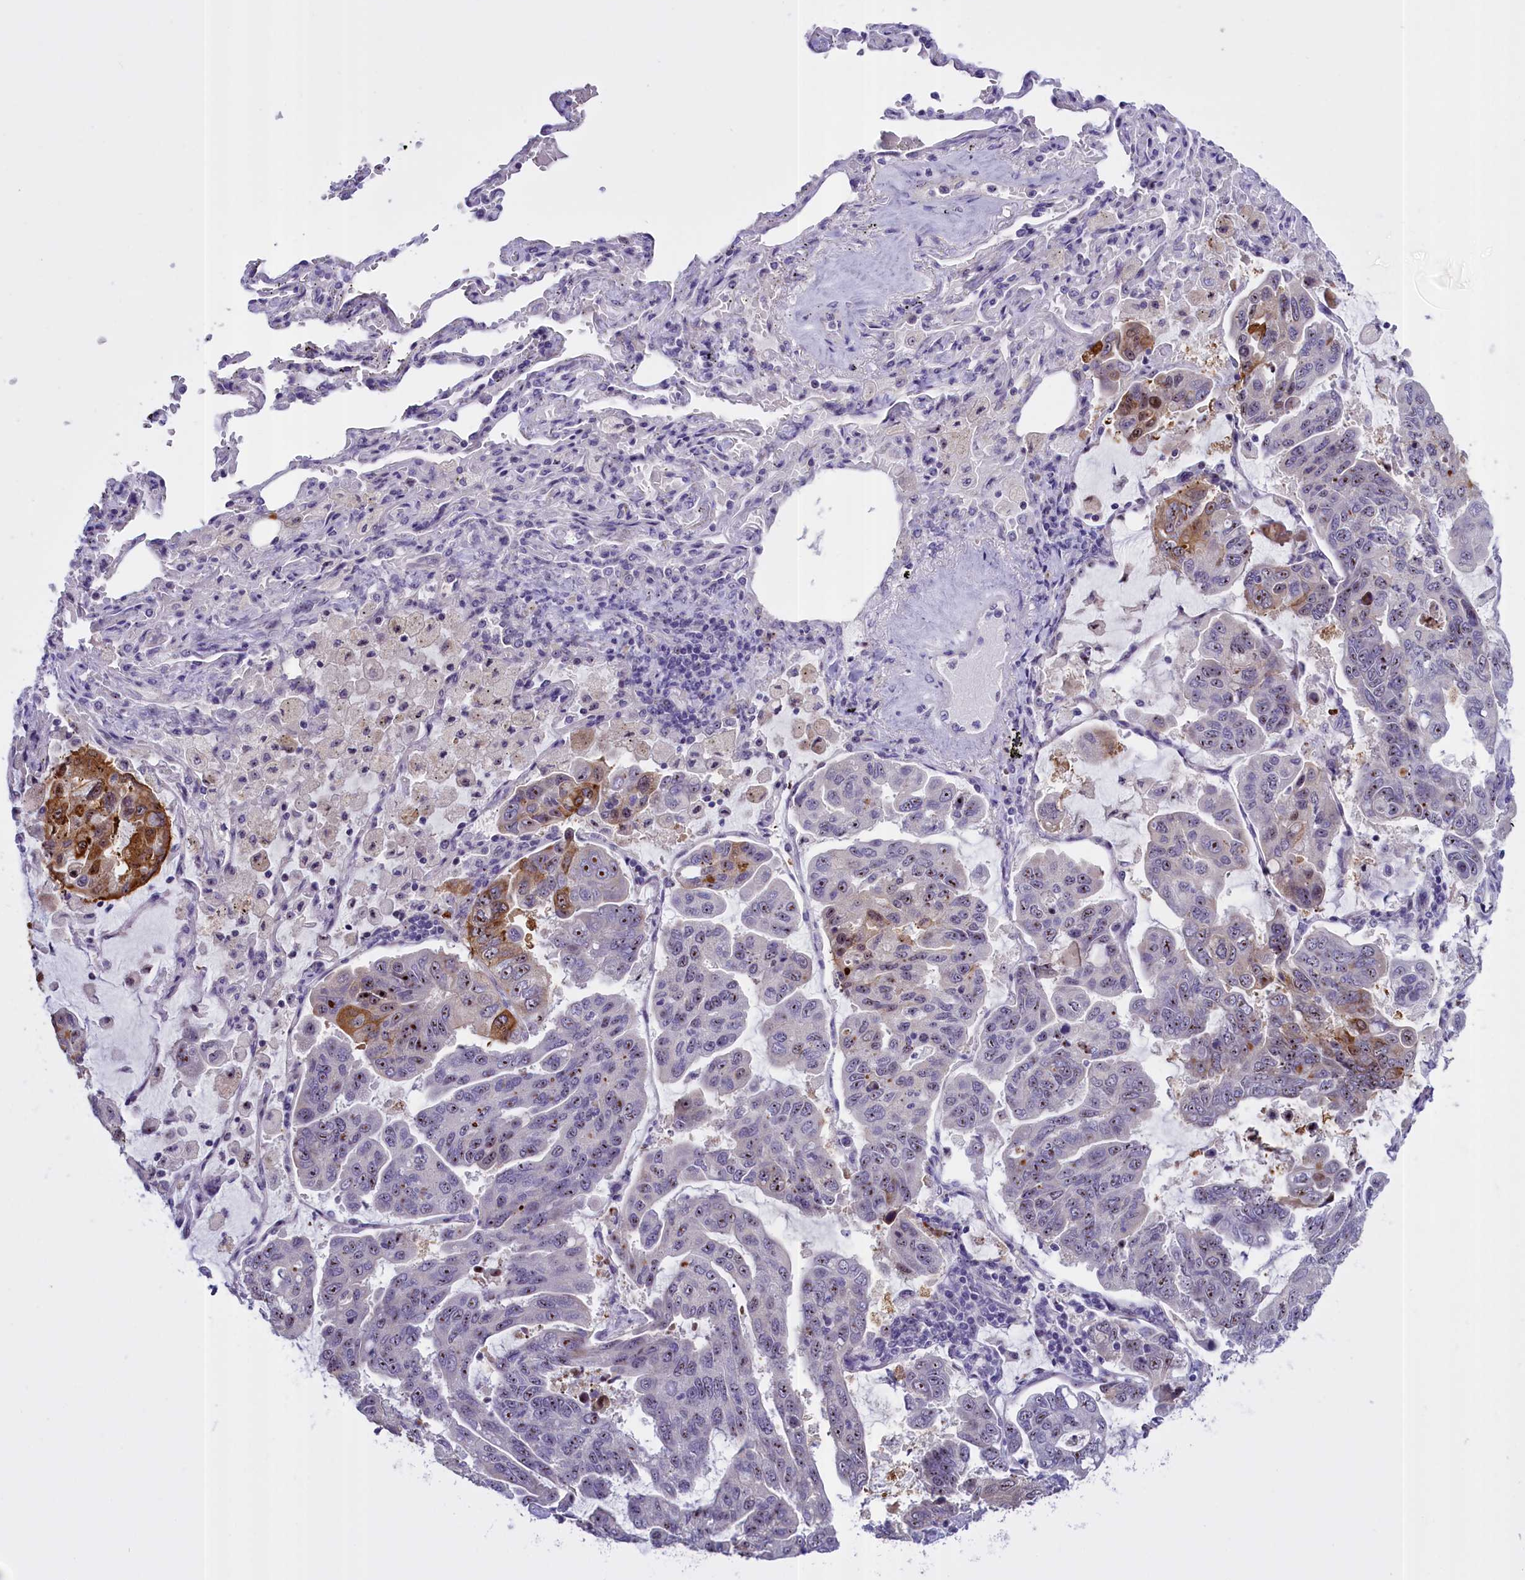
{"staining": {"intensity": "moderate", "quantity": "<25%", "location": "cytoplasmic/membranous,nuclear"}, "tissue": "lung cancer", "cell_type": "Tumor cells", "image_type": "cancer", "snomed": [{"axis": "morphology", "description": "Adenocarcinoma, NOS"}, {"axis": "topography", "description": "Lung"}], "caption": "Immunohistochemistry (IHC) image of human lung adenocarcinoma stained for a protein (brown), which displays low levels of moderate cytoplasmic/membranous and nuclear positivity in approximately <25% of tumor cells.", "gene": "TBL3", "patient": {"sex": "male", "age": 64}}